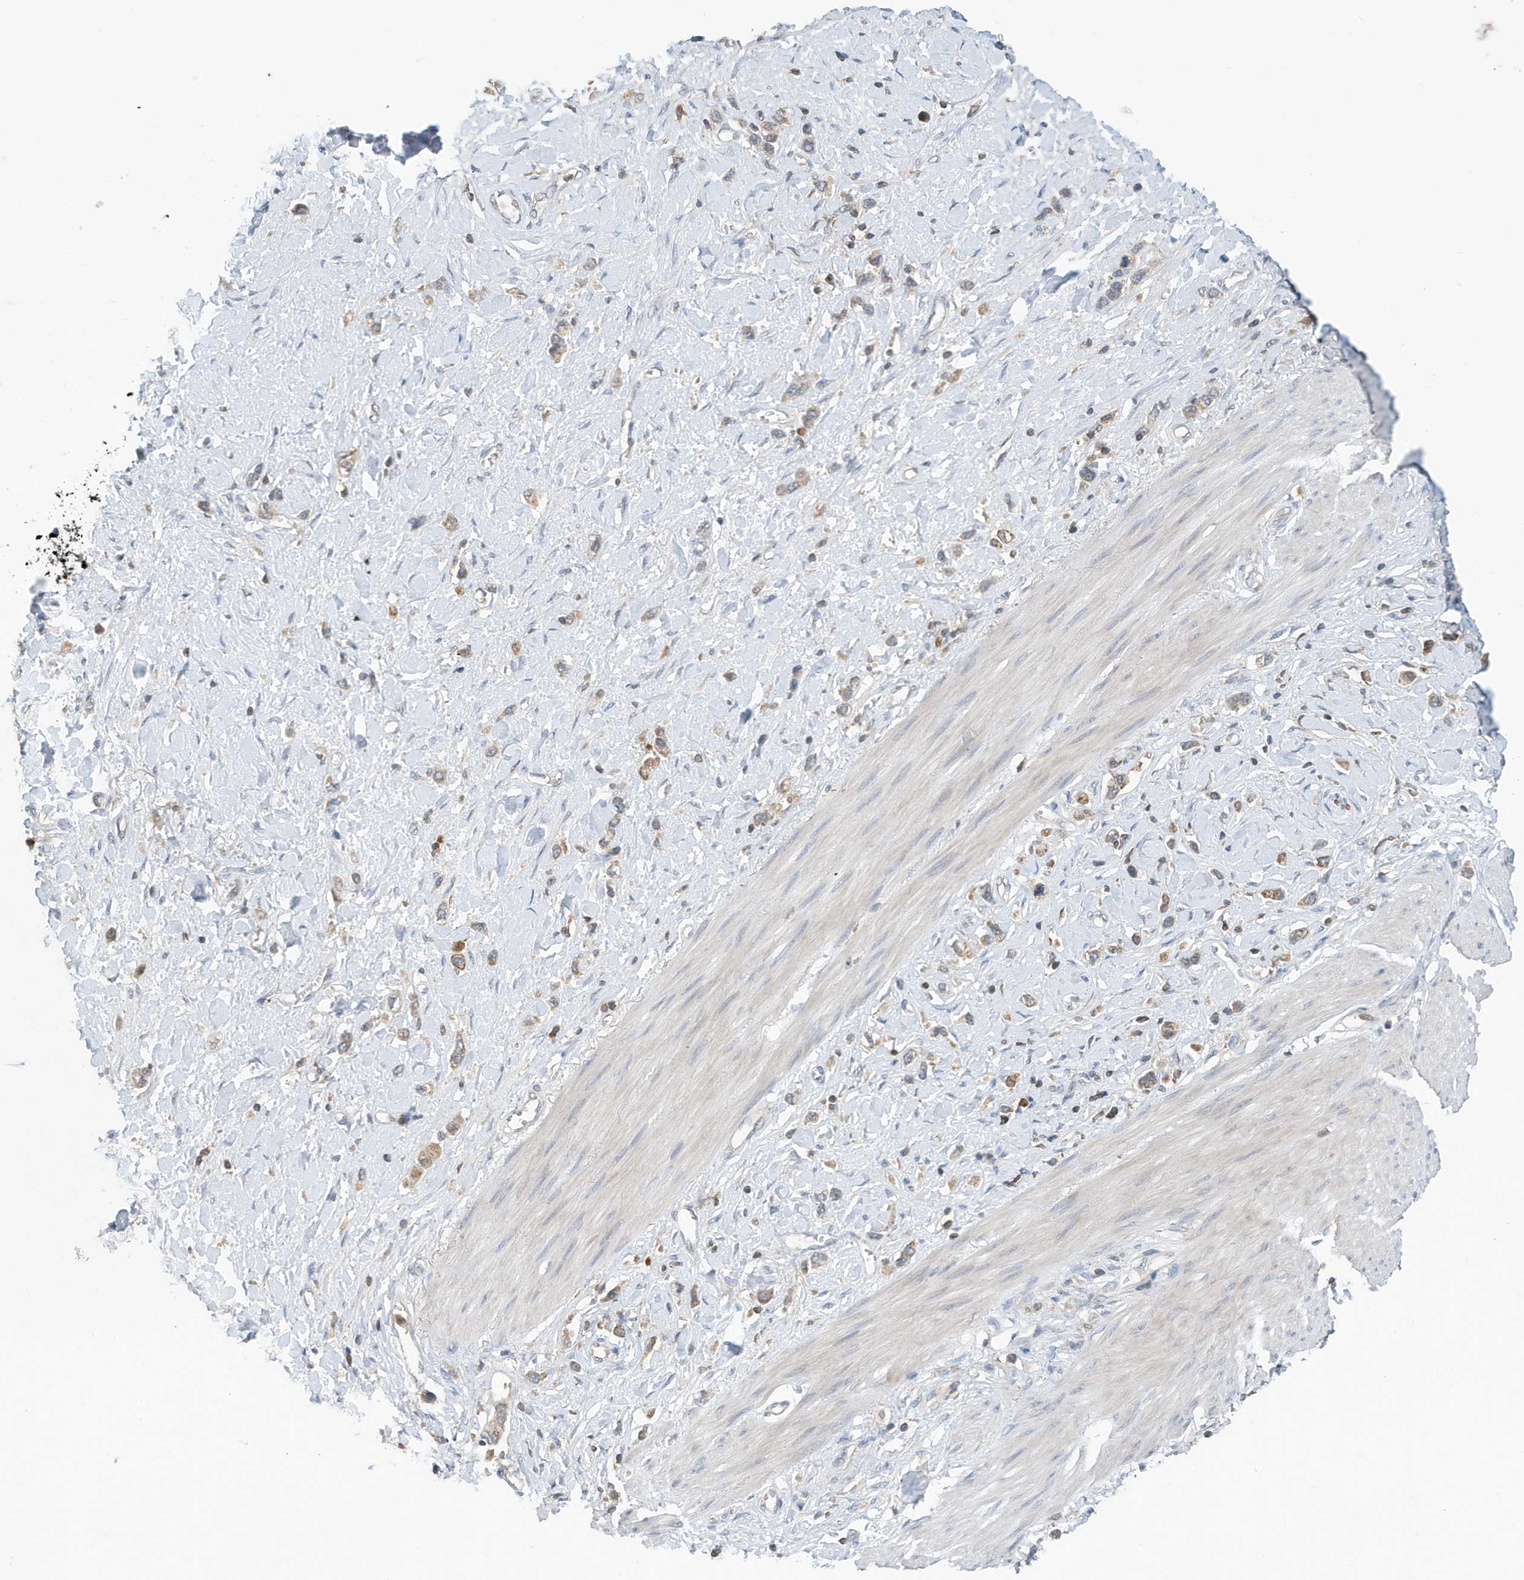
{"staining": {"intensity": "weak", "quantity": "25%-75%", "location": "cytoplasmic/membranous"}, "tissue": "stomach cancer", "cell_type": "Tumor cells", "image_type": "cancer", "snomed": [{"axis": "morphology", "description": "Normal tissue, NOS"}, {"axis": "morphology", "description": "Adenocarcinoma, NOS"}, {"axis": "topography", "description": "Stomach, upper"}, {"axis": "topography", "description": "Stomach"}], "caption": "DAB immunohistochemical staining of human adenocarcinoma (stomach) exhibits weak cytoplasmic/membranous protein positivity in about 25%-75% of tumor cells.", "gene": "NSUN3", "patient": {"sex": "female", "age": 65}}